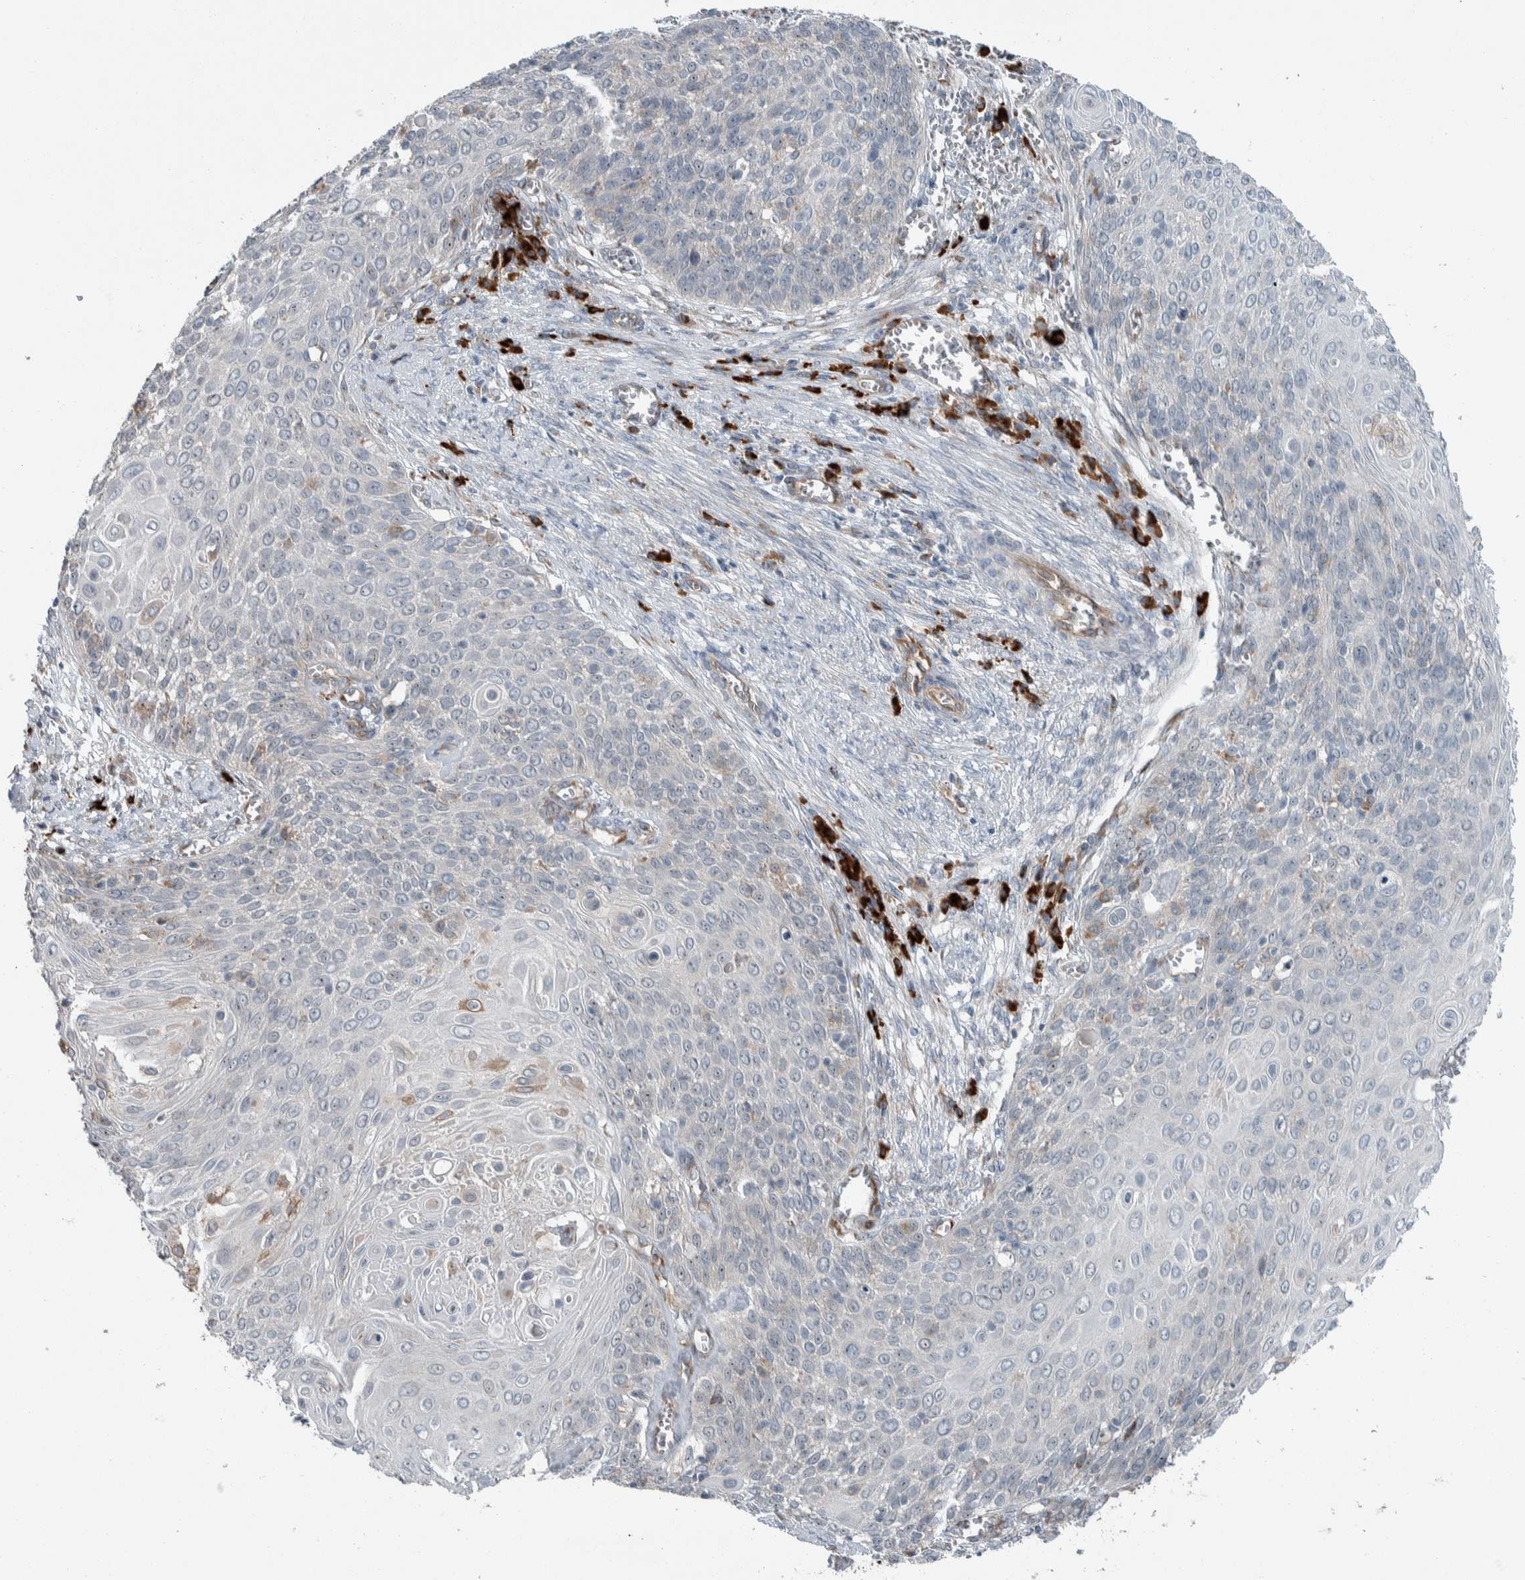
{"staining": {"intensity": "weak", "quantity": "<25%", "location": "cytoplasmic/membranous"}, "tissue": "cervical cancer", "cell_type": "Tumor cells", "image_type": "cancer", "snomed": [{"axis": "morphology", "description": "Squamous cell carcinoma, NOS"}, {"axis": "topography", "description": "Cervix"}], "caption": "Cervical cancer stained for a protein using immunohistochemistry (IHC) reveals no expression tumor cells.", "gene": "USP25", "patient": {"sex": "female", "age": 39}}